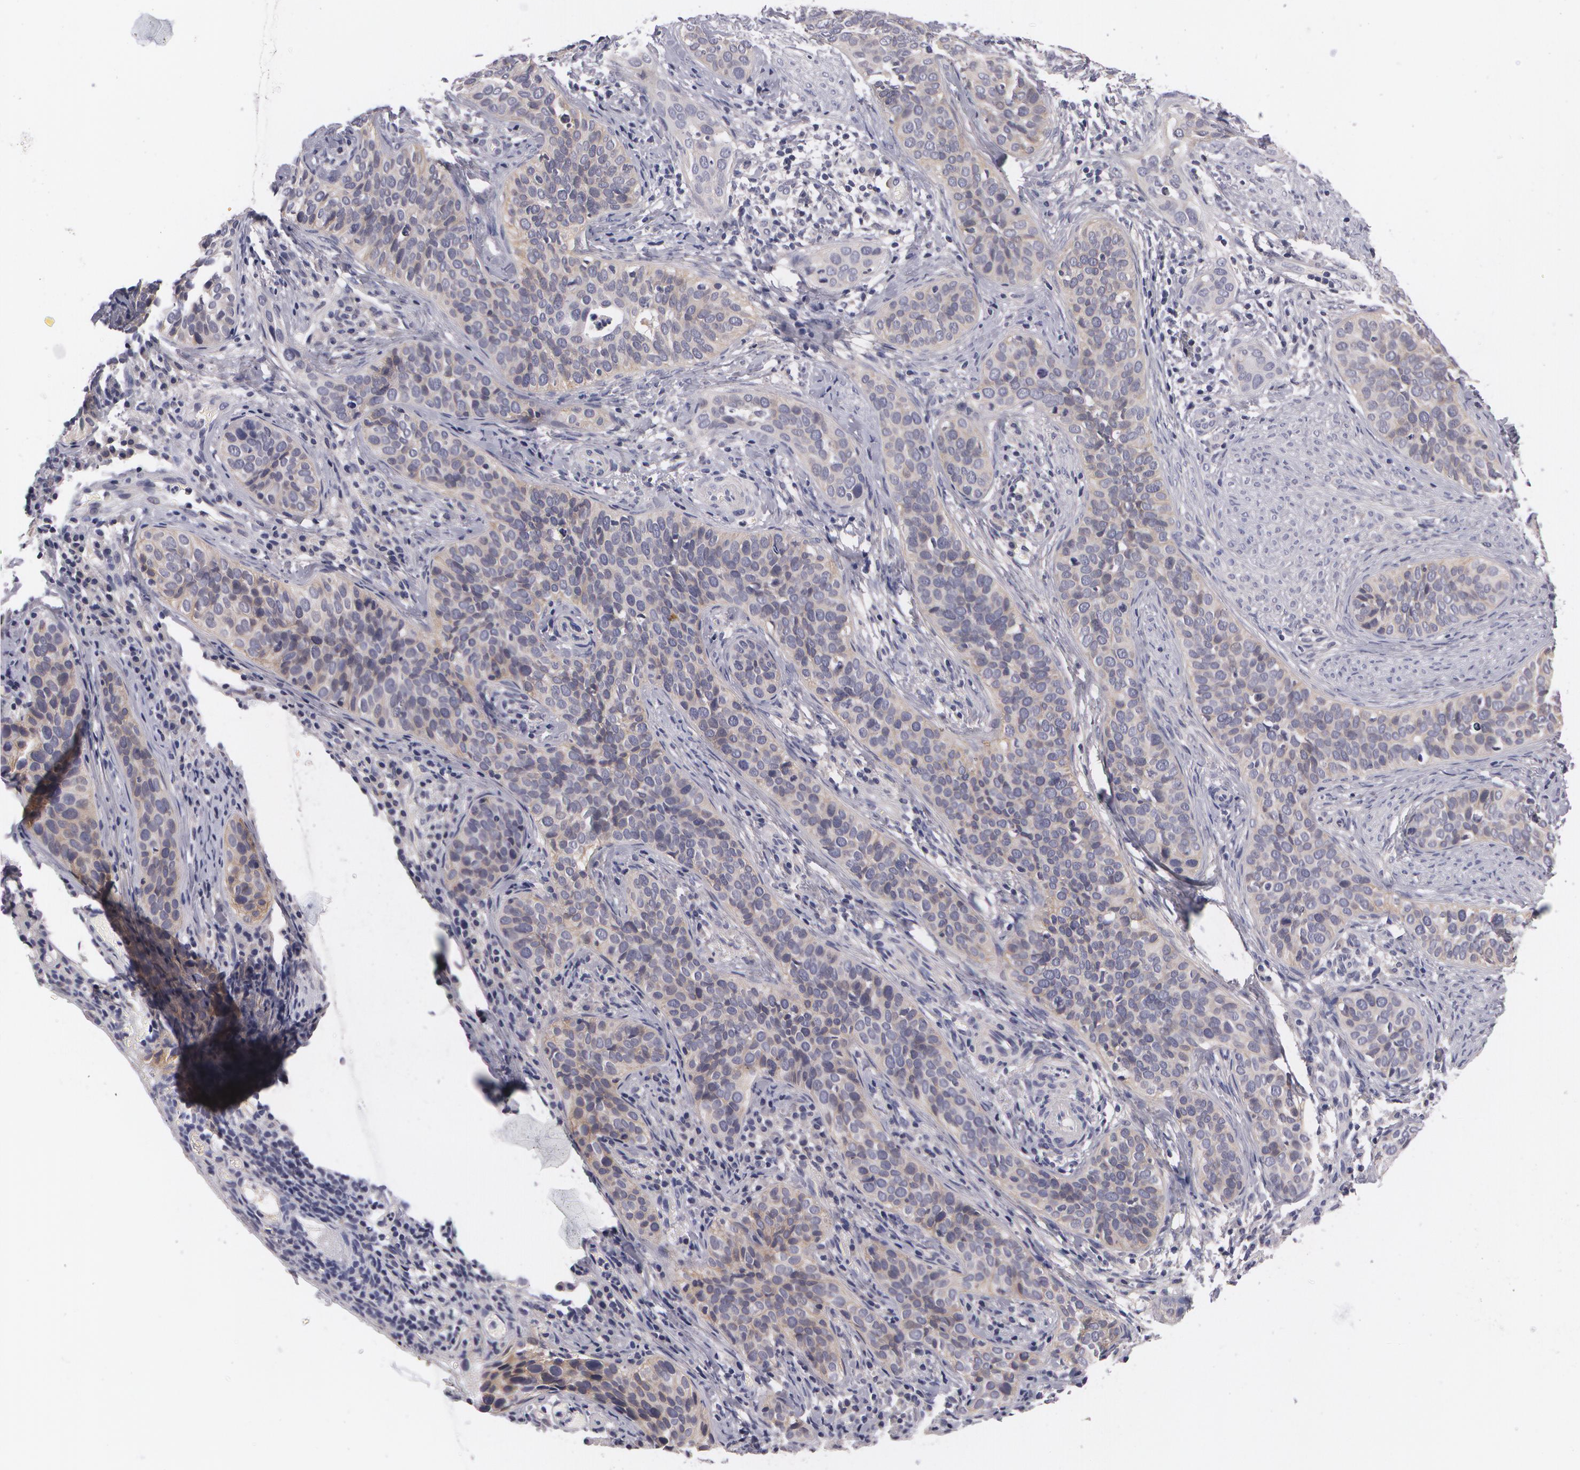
{"staining": {"intensity": "weak", "quantity": "25%-75%", "location": "cytoplasmic/membranous"}, "tissue": "cervical cancer", "cell_type": "Tumor cells", "image_type": "cancer", "snomed": [{"axis": "morphology", "description": "Squamous cell carcinoma, NOS"}, {"axis": "topography", "description": "Cervix"}], "caption": "This is a micrograph of immunohistochemistry staining of cervical squamous cell carcinoma, which shows weak positivity in the cytoplasmic/membranous of tumor cells.", "gene": "CASK", "patient": {"sex": "female", "age": 31}}